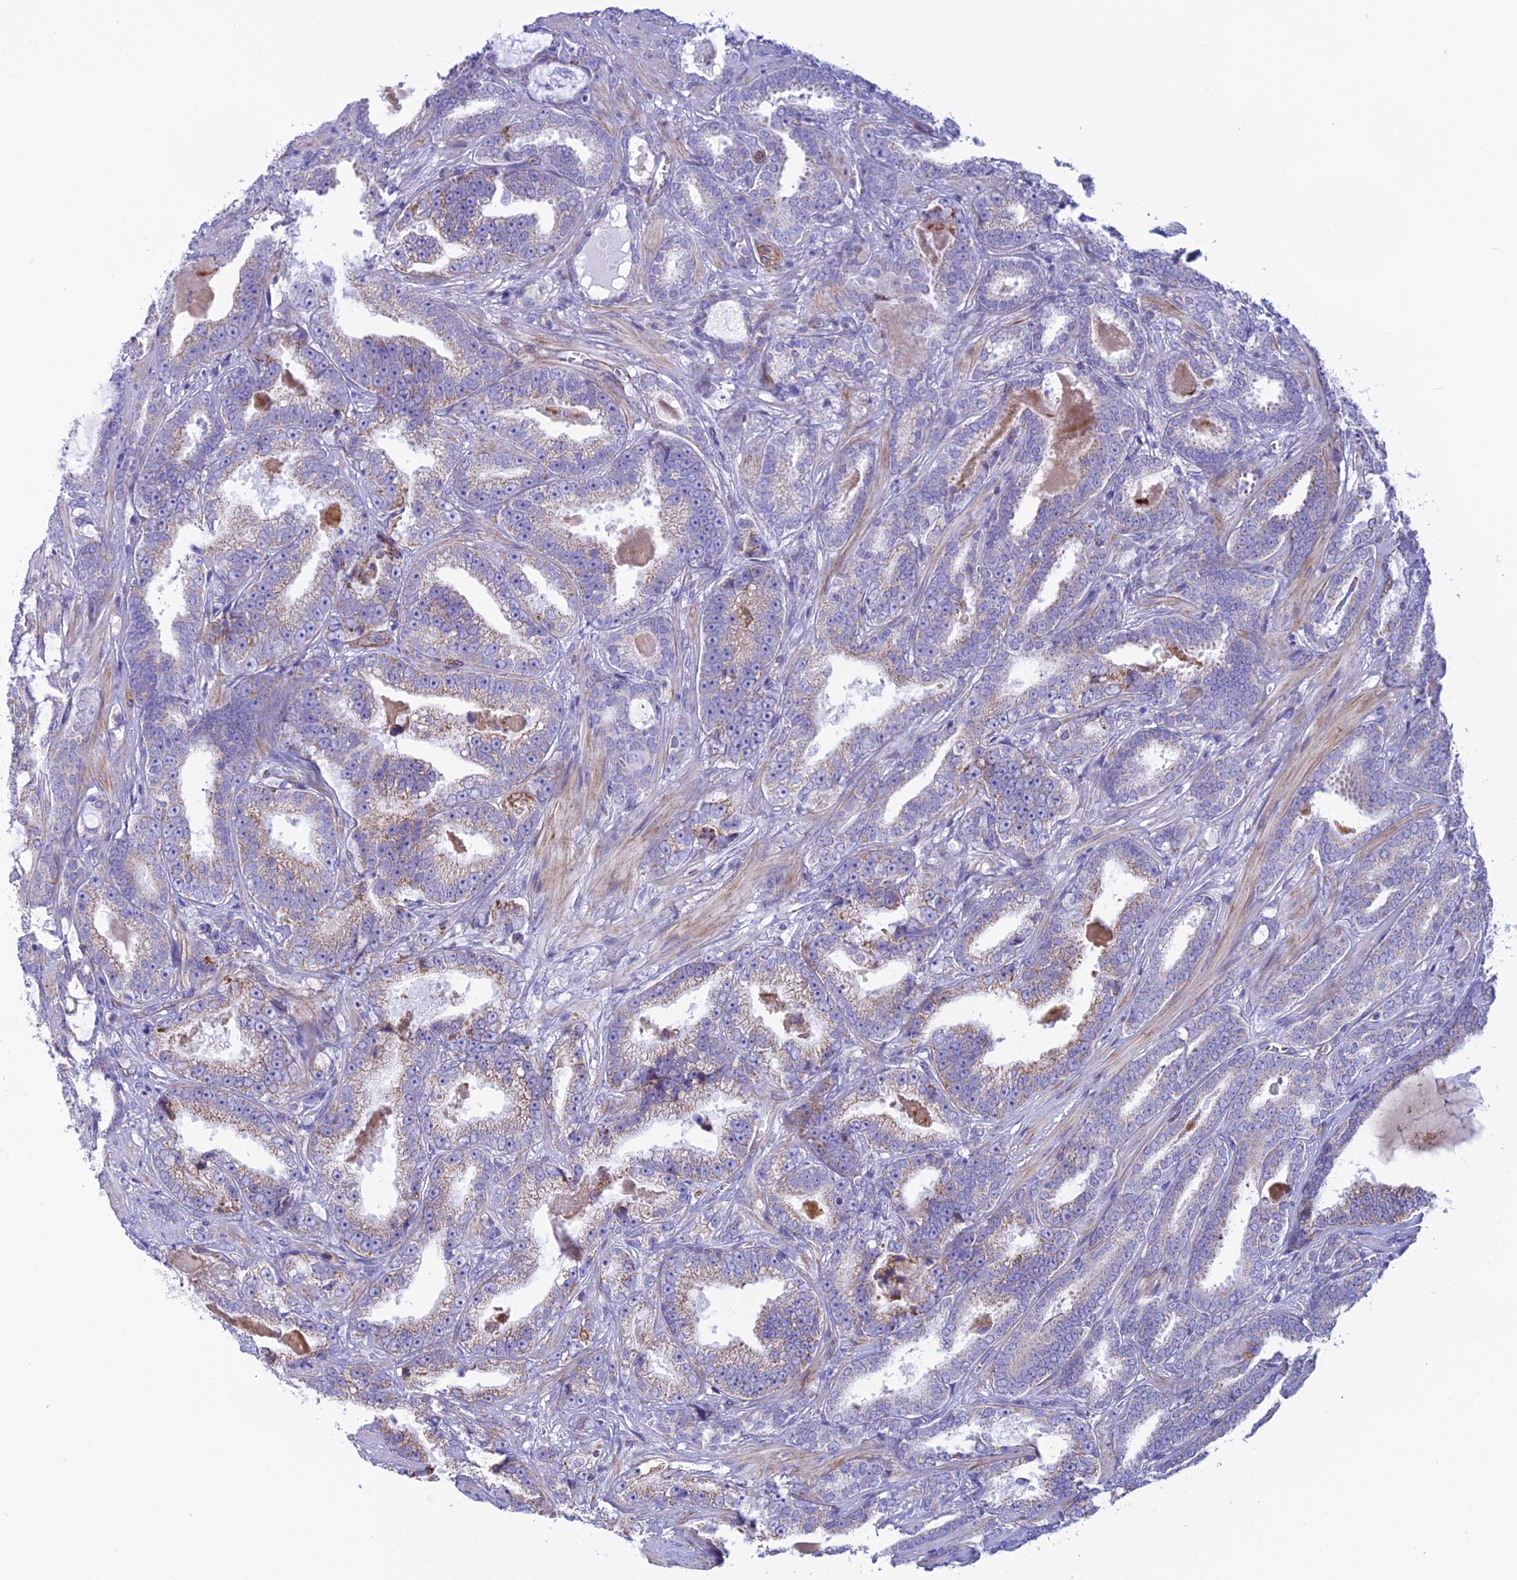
{"staining": {"intensity": "weak", "quantity": "25%-75%", "location": "cytoplasmic/membranous"}, "tissue": "prostate cancer", "cell_type": "Tumor cells", "image_type": "cancer", "snomed": [{"axis": "morphology", "description": "Adenocarcinoma, High grade"}, {"axis": "topography", "description": "Prostate and seminal vesicle, NOS"}], "caption": "About 25%-75% of tumor cells in prostate cancer (high-grade adenocarcinoma) display weak cytoplasmic/membranous protein staining as visualized by brown immunohistochemical staining.", "gene": "POMGNT1", "patient": {"sex": "male", "age": 67}}